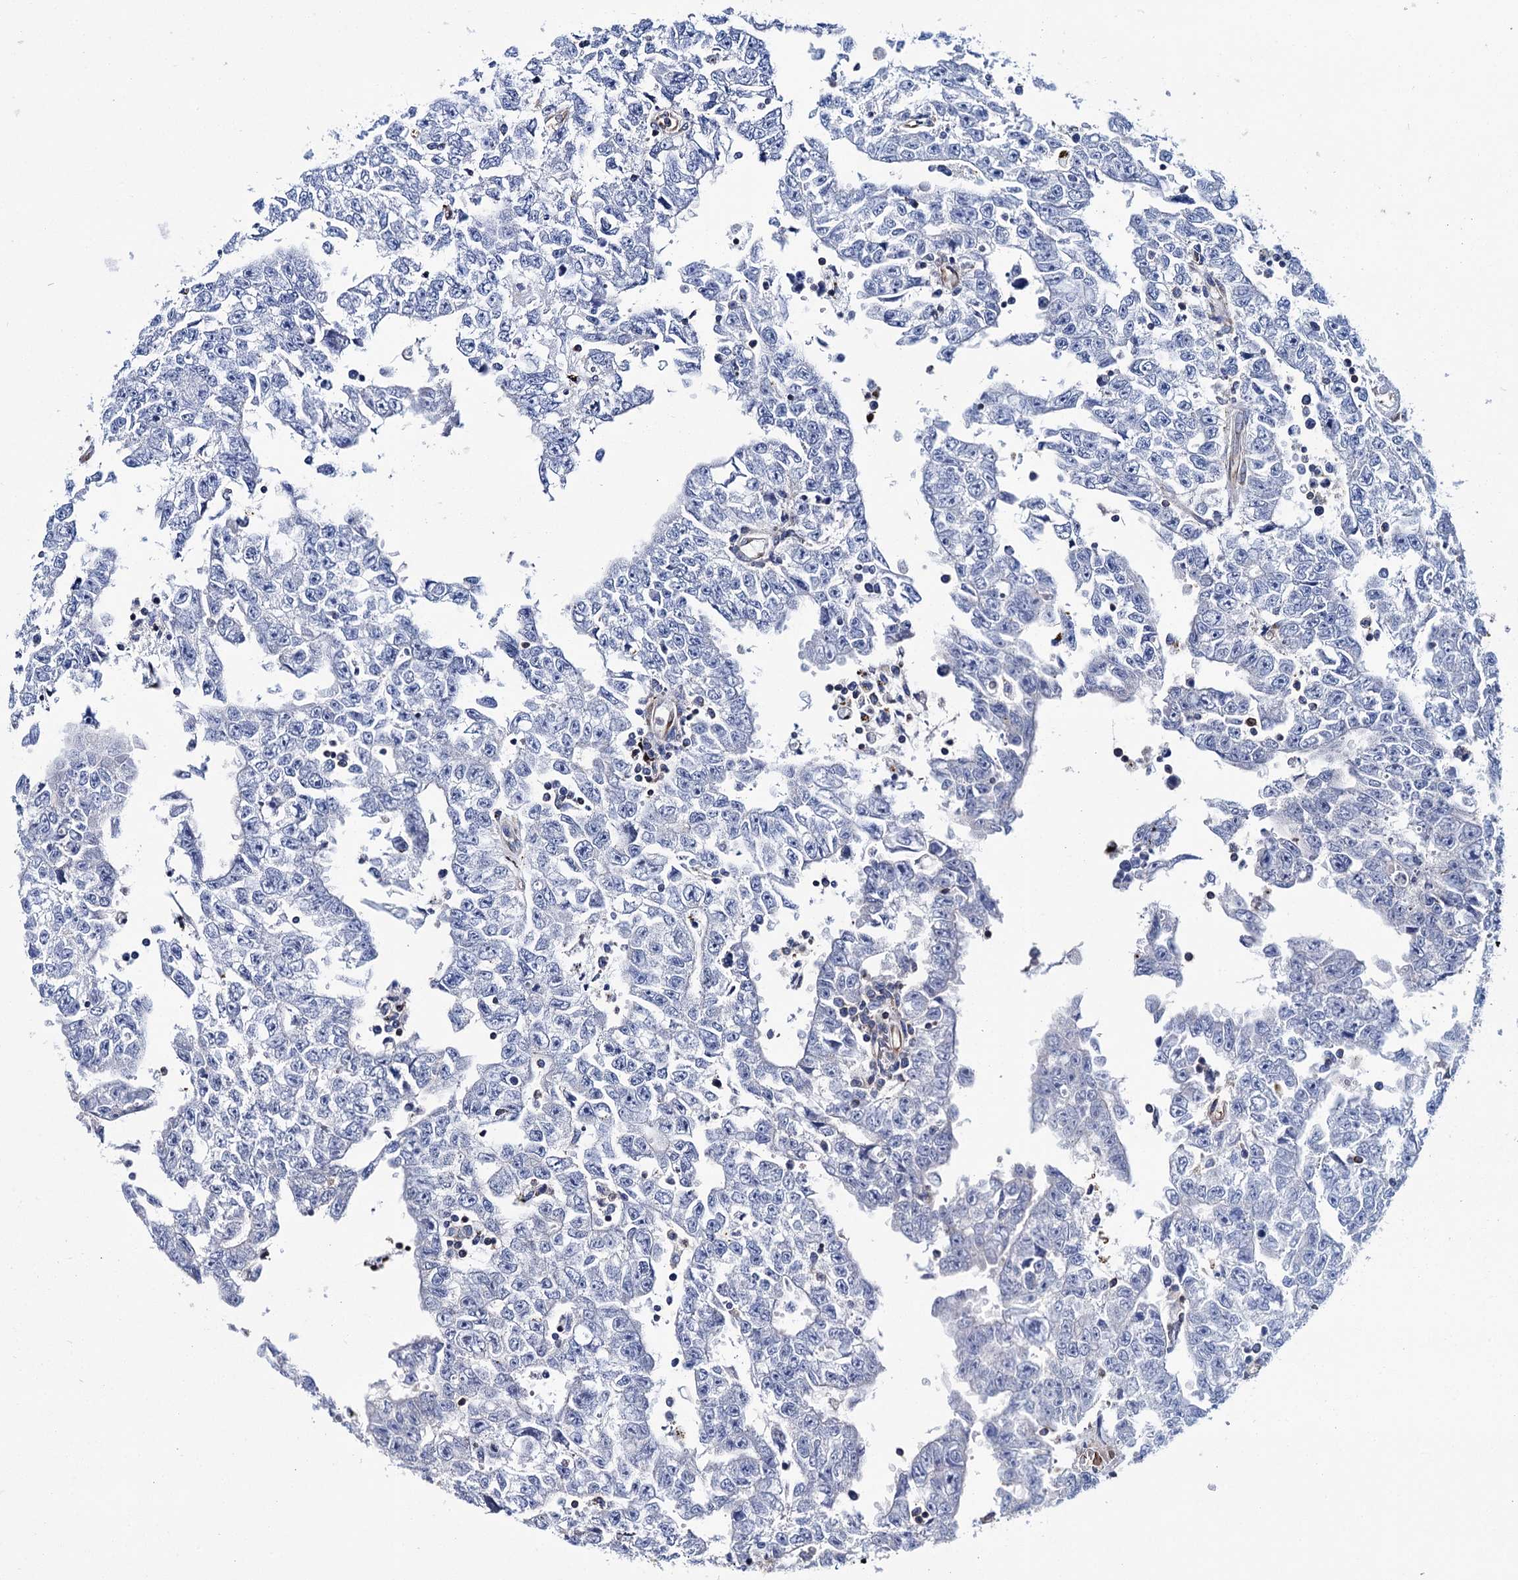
{"staining": {"intensity": "negative", "quantity": "none", "location": "none"}, "tissue": "testis cancer", "cell_type": "Tumor cells", "image_type": "cancer", "snomed": [{"axis": "morphology", "description": "Carcinoma, Embryonal, NOS"}, {"axis": "topography", "description": "Testis"}], "caption": "IHC of testis embryonal carcinoma shows no staining in tumor cells.", "gene": "SCPEP1", "patient": {"sex": "male", "age": 25}}